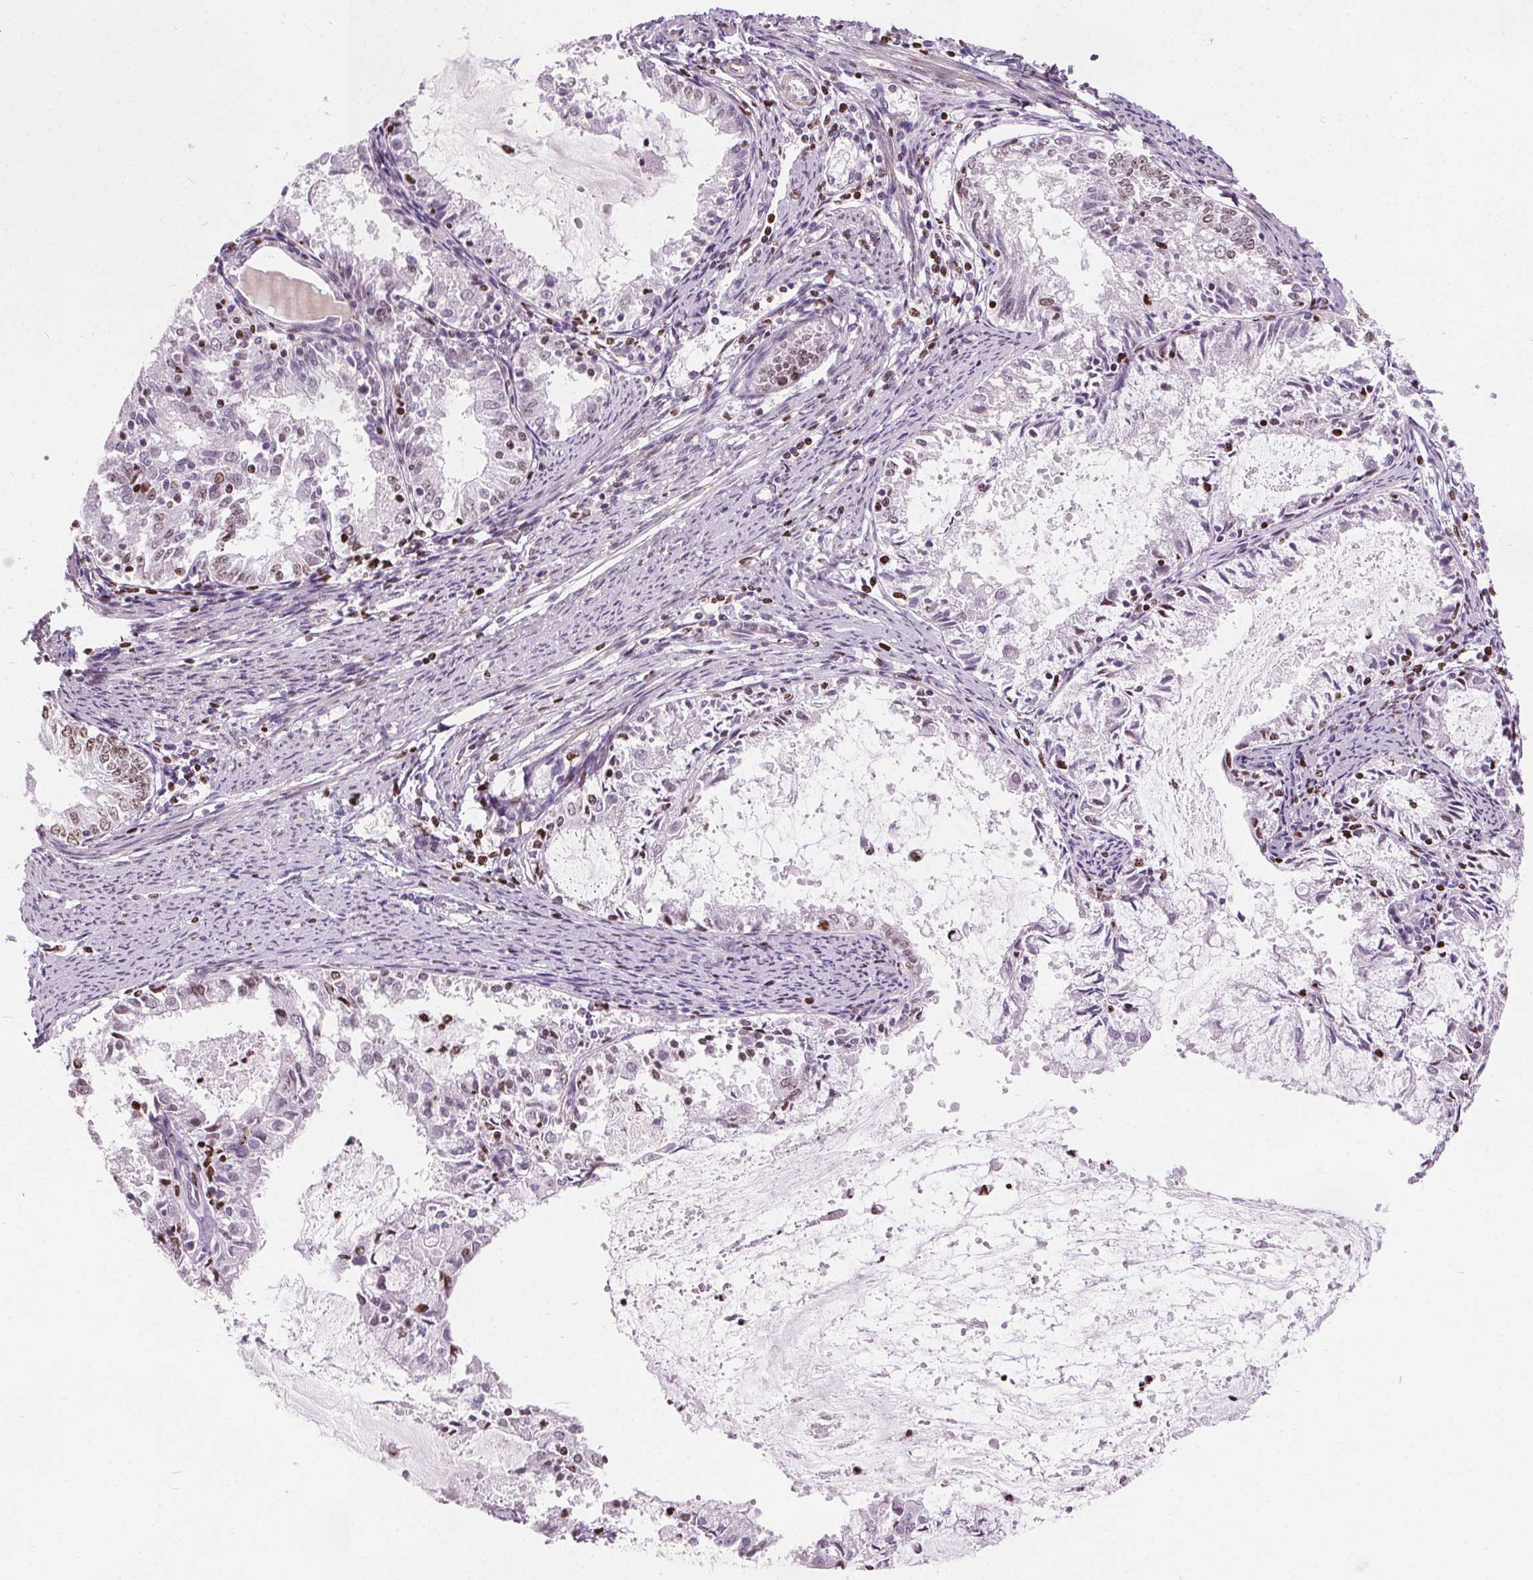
{"staining": {"intensity": "weak", "quantity": "<25%", "location": "nuclear"}, "tissue": "endometrial cancer", "cell_type": "Tumor cells", "image_type": "cancer", "snomed": [{"axis": "morphology", "description": "Adenocarcinoma, NOS"}, {"axis": "topography", "description": "Endometrium"}], "caption": "Immunohistochemistry (IHC) image of neoplastic tissue: human endometrial adenocarcinoma stained with DAB exhibits no significant protein staining in tumor cells.", "gene": "ISLR2", "patient": {"sex": "female", "age": 57}}